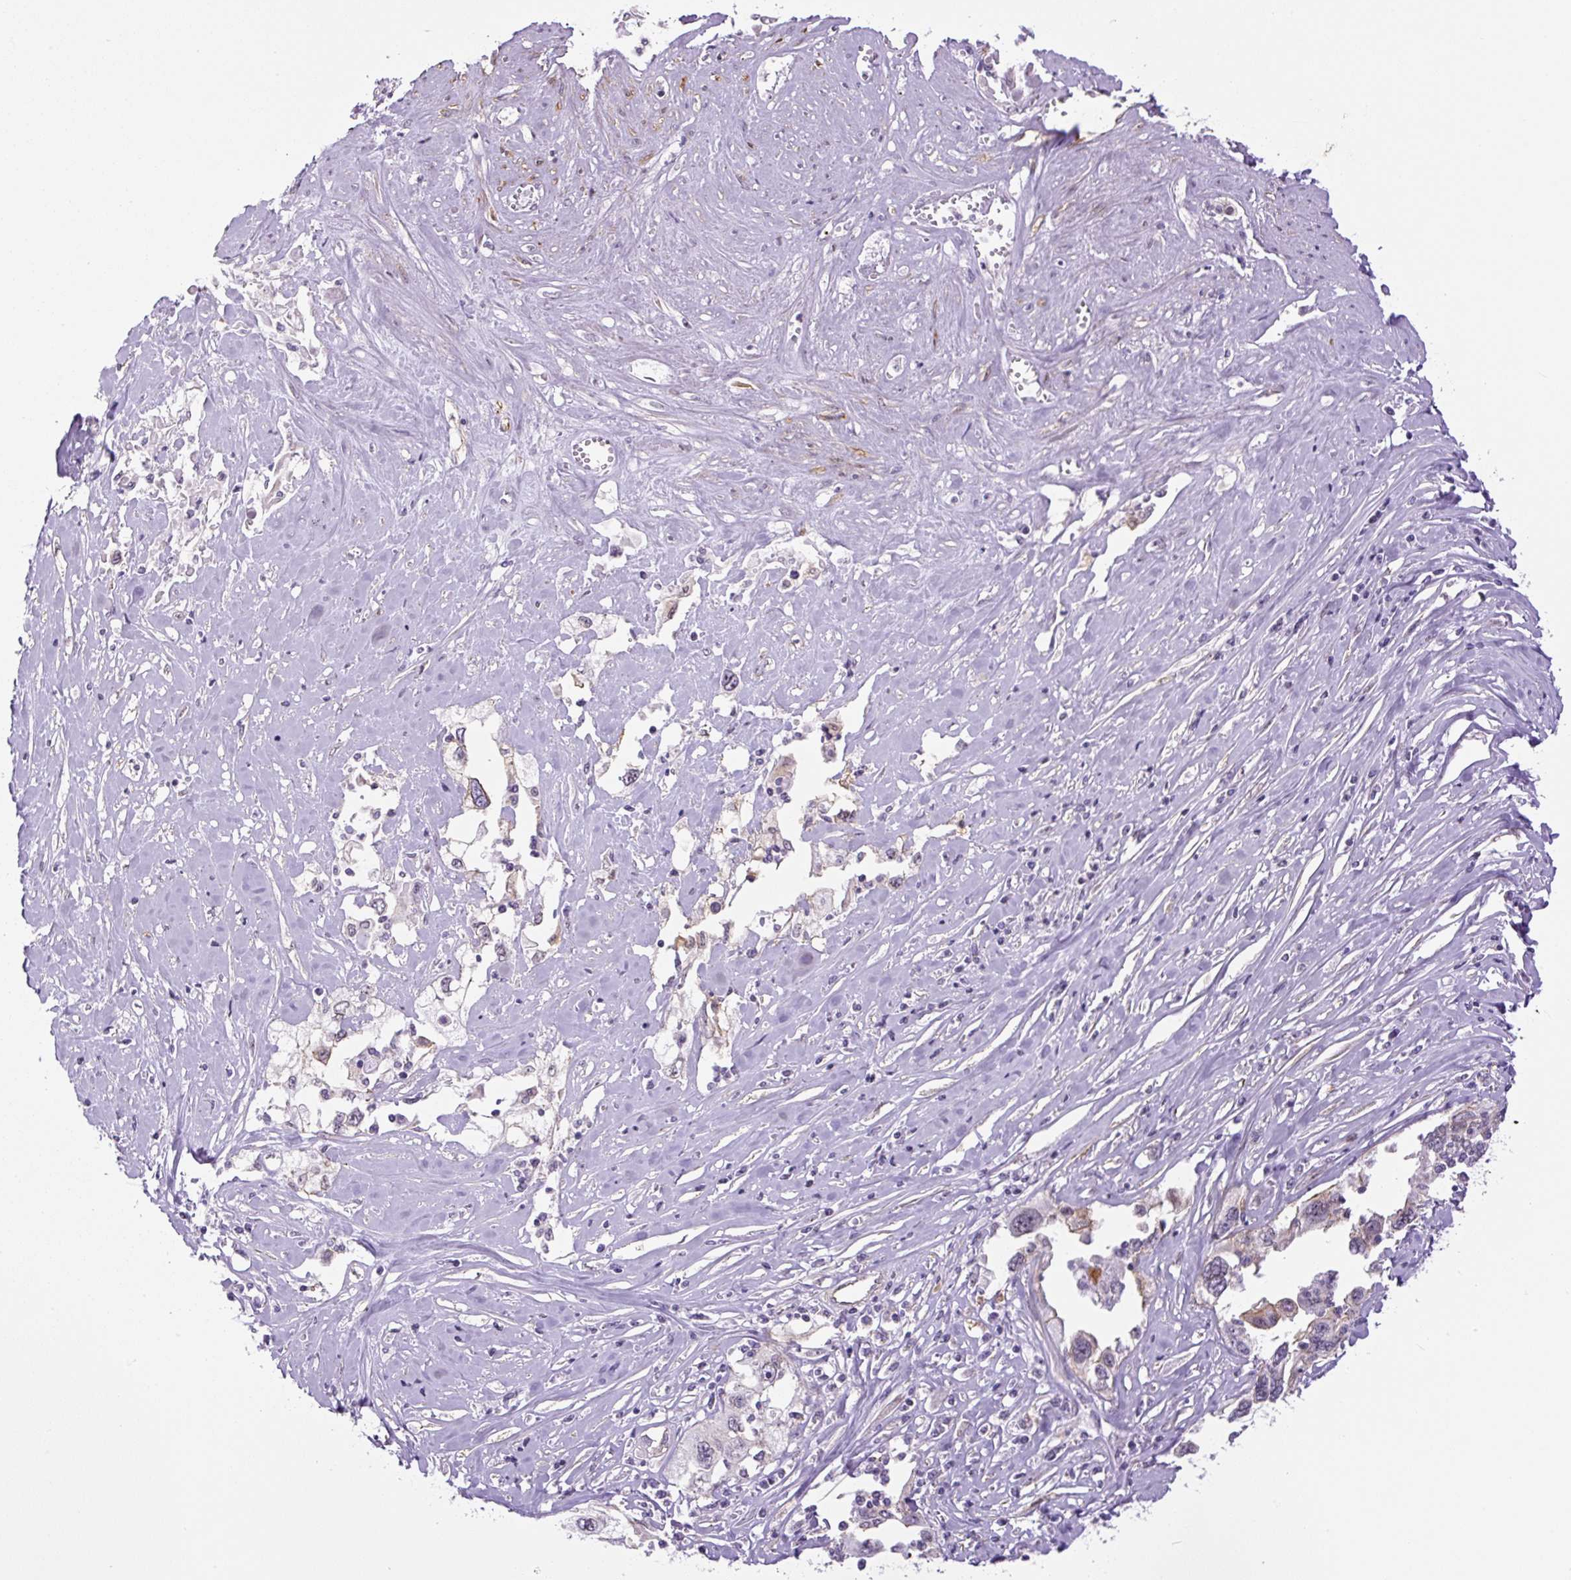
{"staining": {"intensity": "negative", "quantity": "none", "location": "none"}, "tissue": "cervical cancer", "cell_type": "Tumor cells", "image_type": "cancer", "snomed": [{"axis": "morphology", "description": "Squamous cell carcinoma, NOS"}, {"axis": "topography", "description": "Cervix"}], "caption": "Tumor cells are negative for protein expression in human squamous cell carcinoma (cervical).", "gene": "MYO5C", "patient": {"sex": "female", "age": 31}}